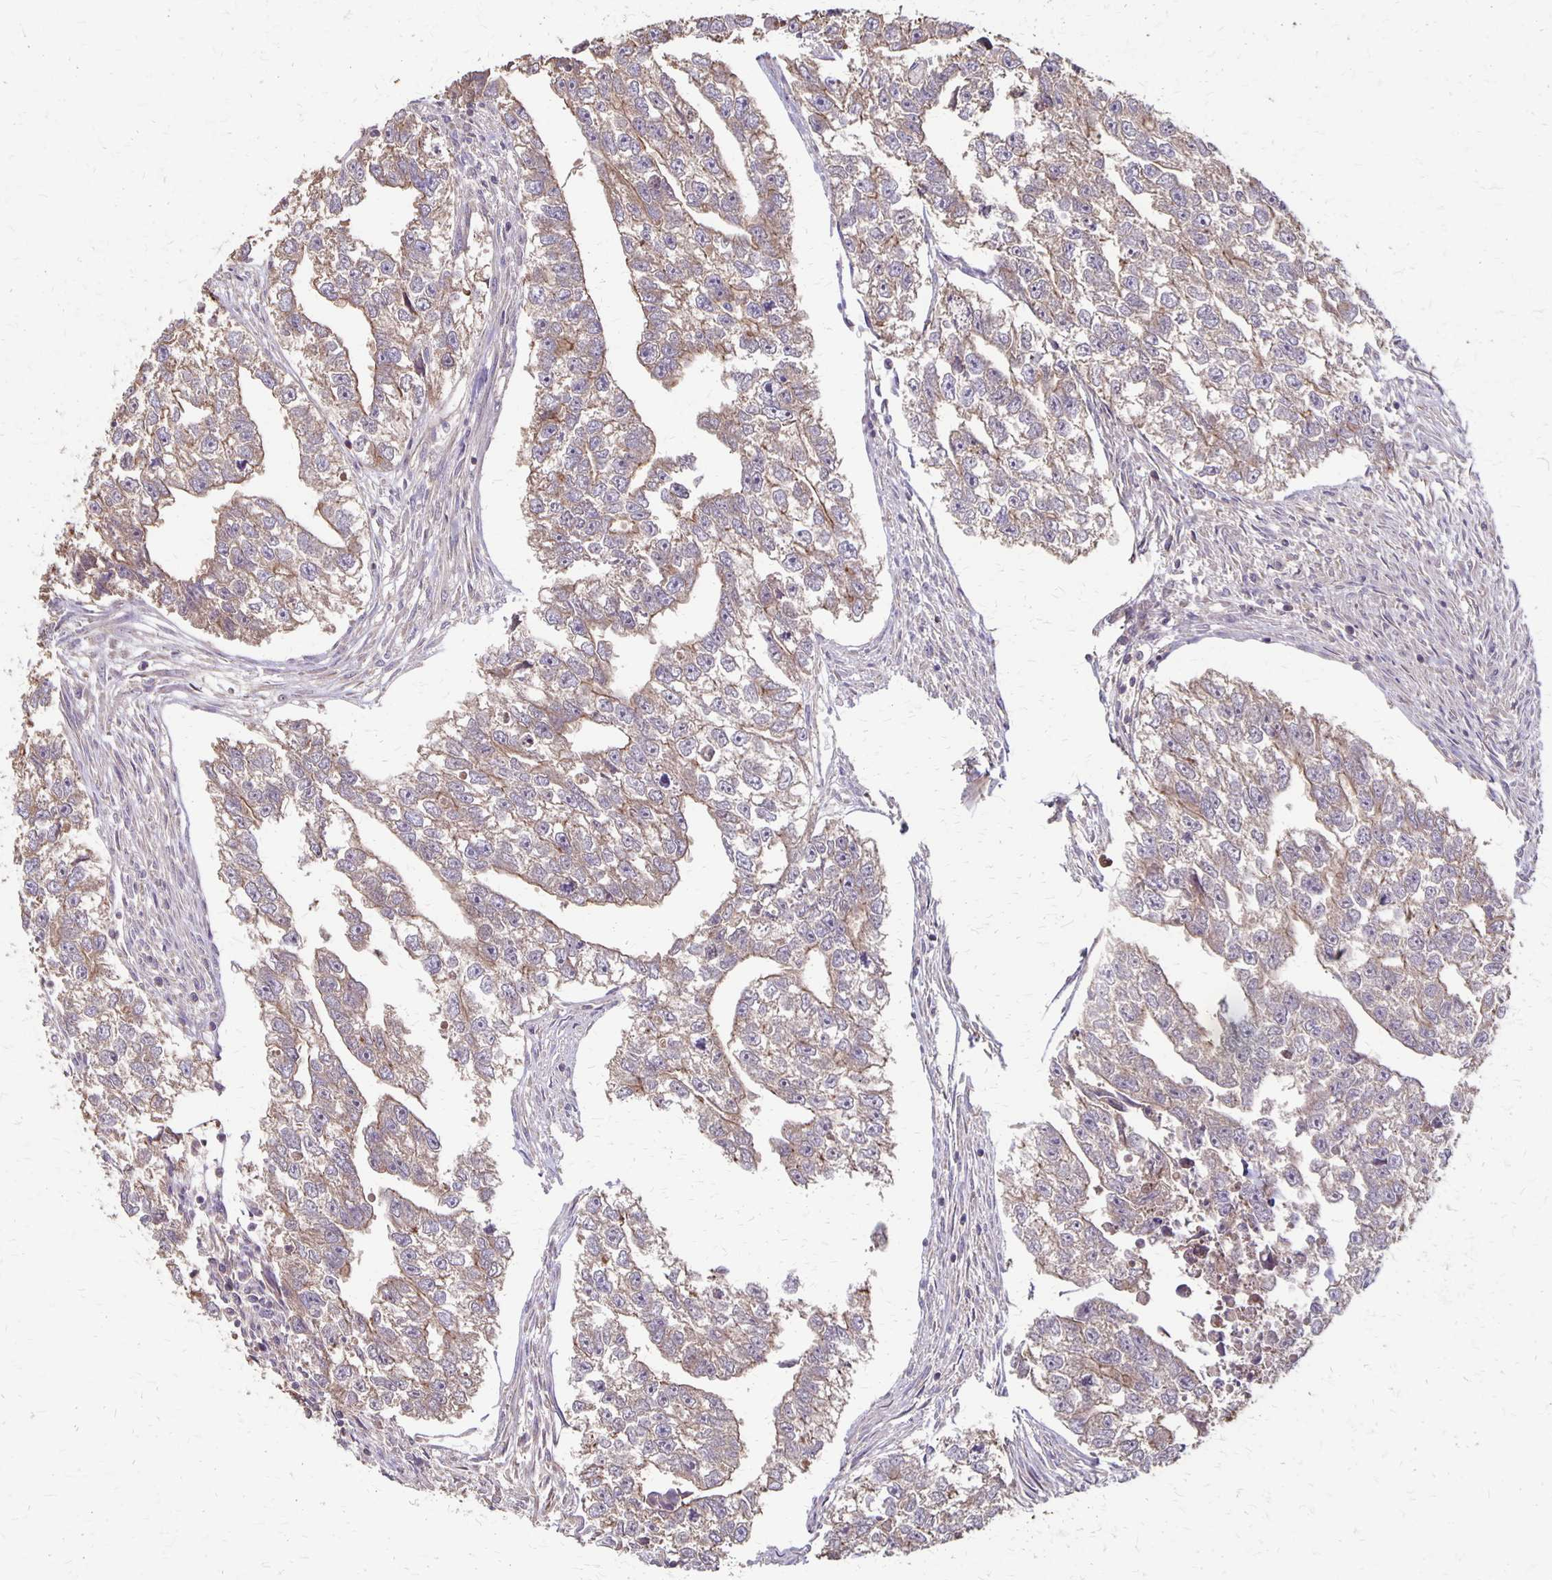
{"staining": {"intensity": "weak", "quantity": "25%-75%", "location": "cytoplasmic/membranous"}, "tissue": "testis cancer", "cell_type": "Tumor cells", "image_type": "cancer", "snomed": [{"axis": "morphology", "description": "Carcinoma, Embryonal, NOS"}, {"axis": "morphology", "description": "Teratoma, malignant, NOS"}, {"axis": "topography", "description": "Testis"}], "caption": "DAB (3,3'-diaminobenzidine) immunohistochemical staining of testis teratoma (malignant) displays weak cytoplasmic/membranous protein expression in approximately 25%-75% of tumor cells. The protein of interest is shown in brown color, while the nuclei are stained blue.", "gene": "PROM2", "patient": {"sex": "male", "age": 44}}